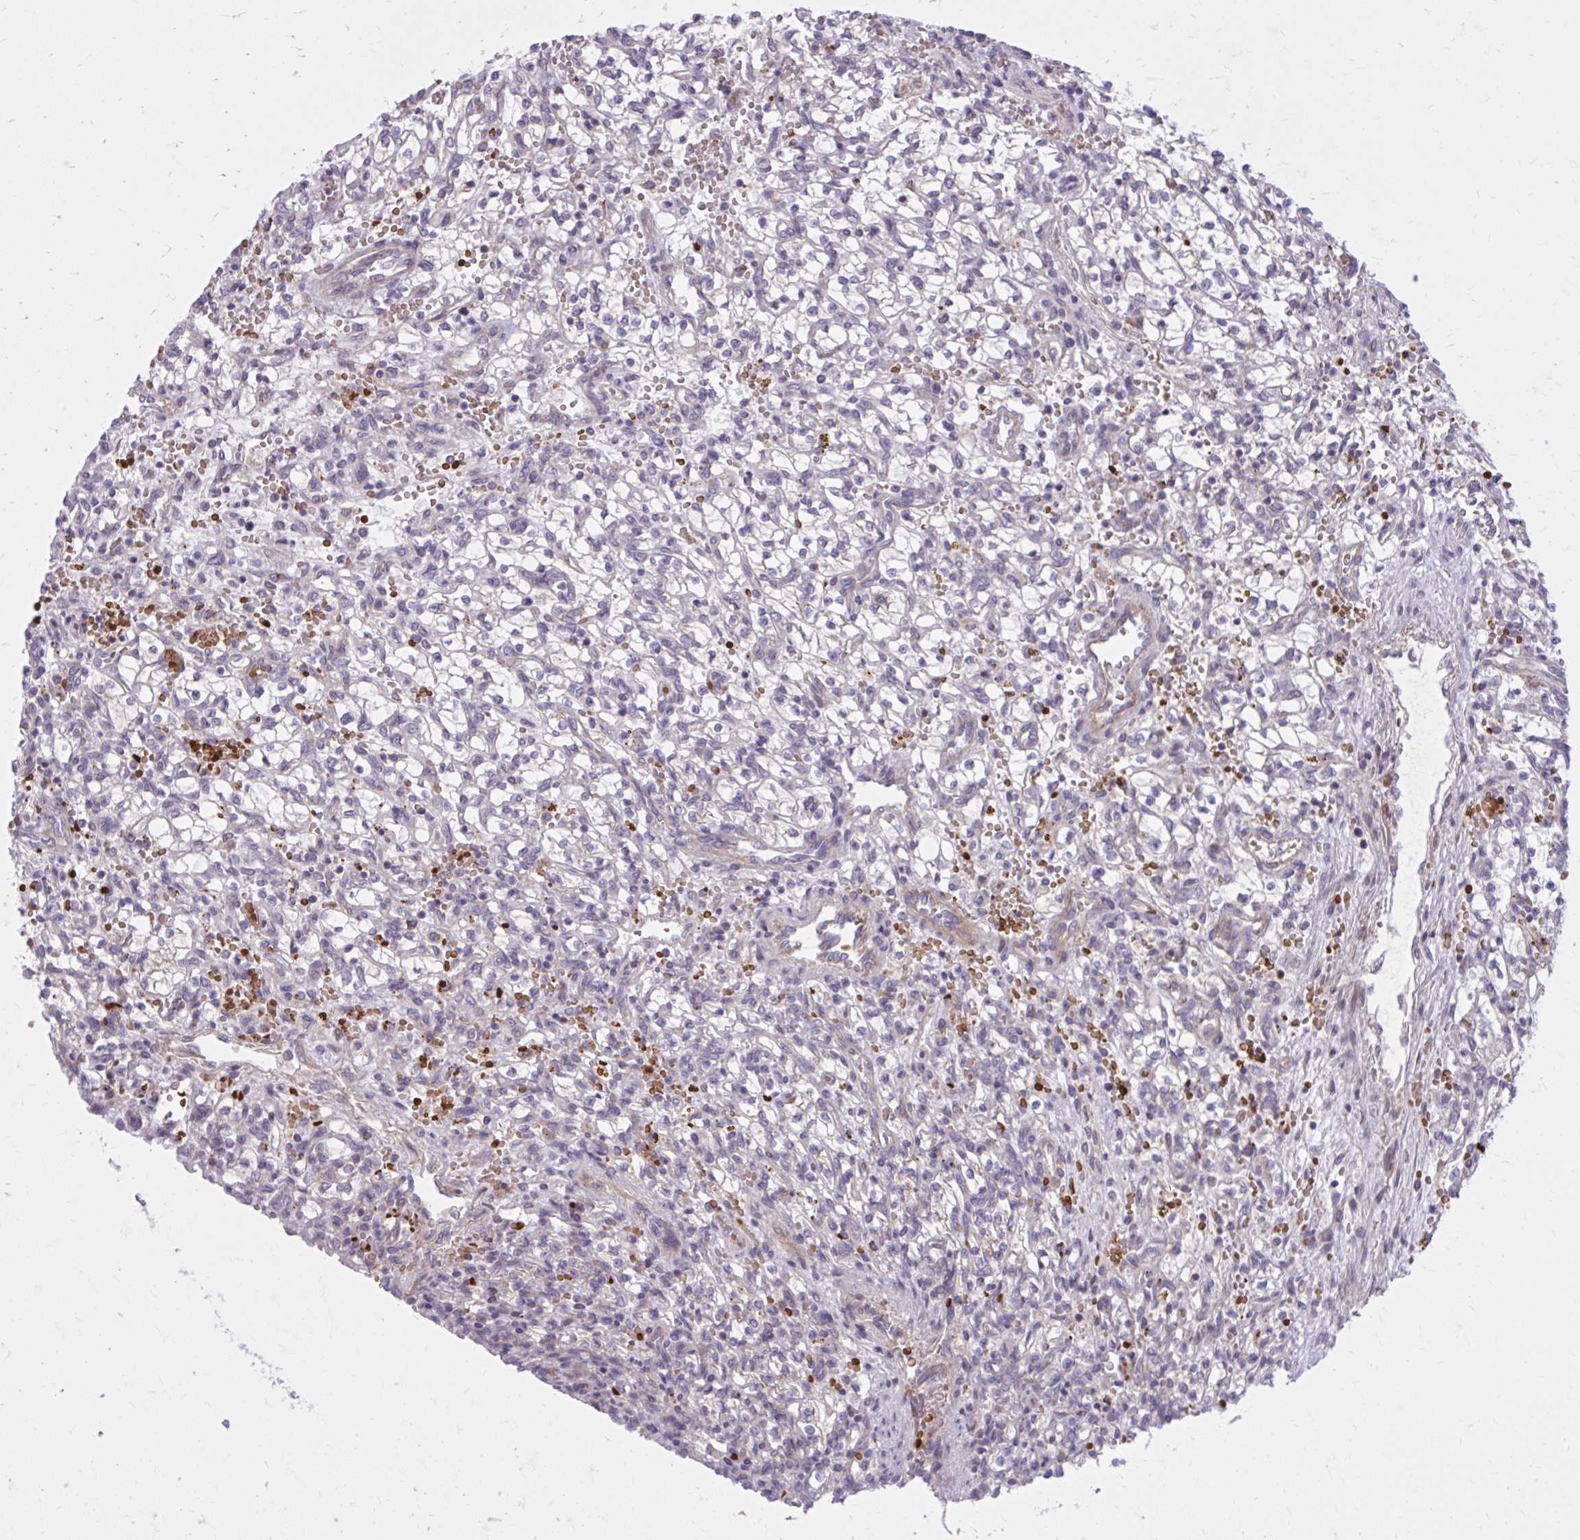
{"staining": {"intensity": "negative", "quantity": "none", "location": "none"}, "tissue": "renal cancer", "cell_type": "Tumor cells", "image_type": "cancer", "snomed": [{"axis": "morphology", "description": "Adenocarcinoma, NOS"}, {"axis": "topography", "description": "Kidney"}], "caption": "Immunohistochemistry image of neoplastic tissue: renal cancer stained with DAB demonstrates no significant protein staining in tumor cells.", "gene": "SNF8", "patient": {"sex": "female", "age": 64}}